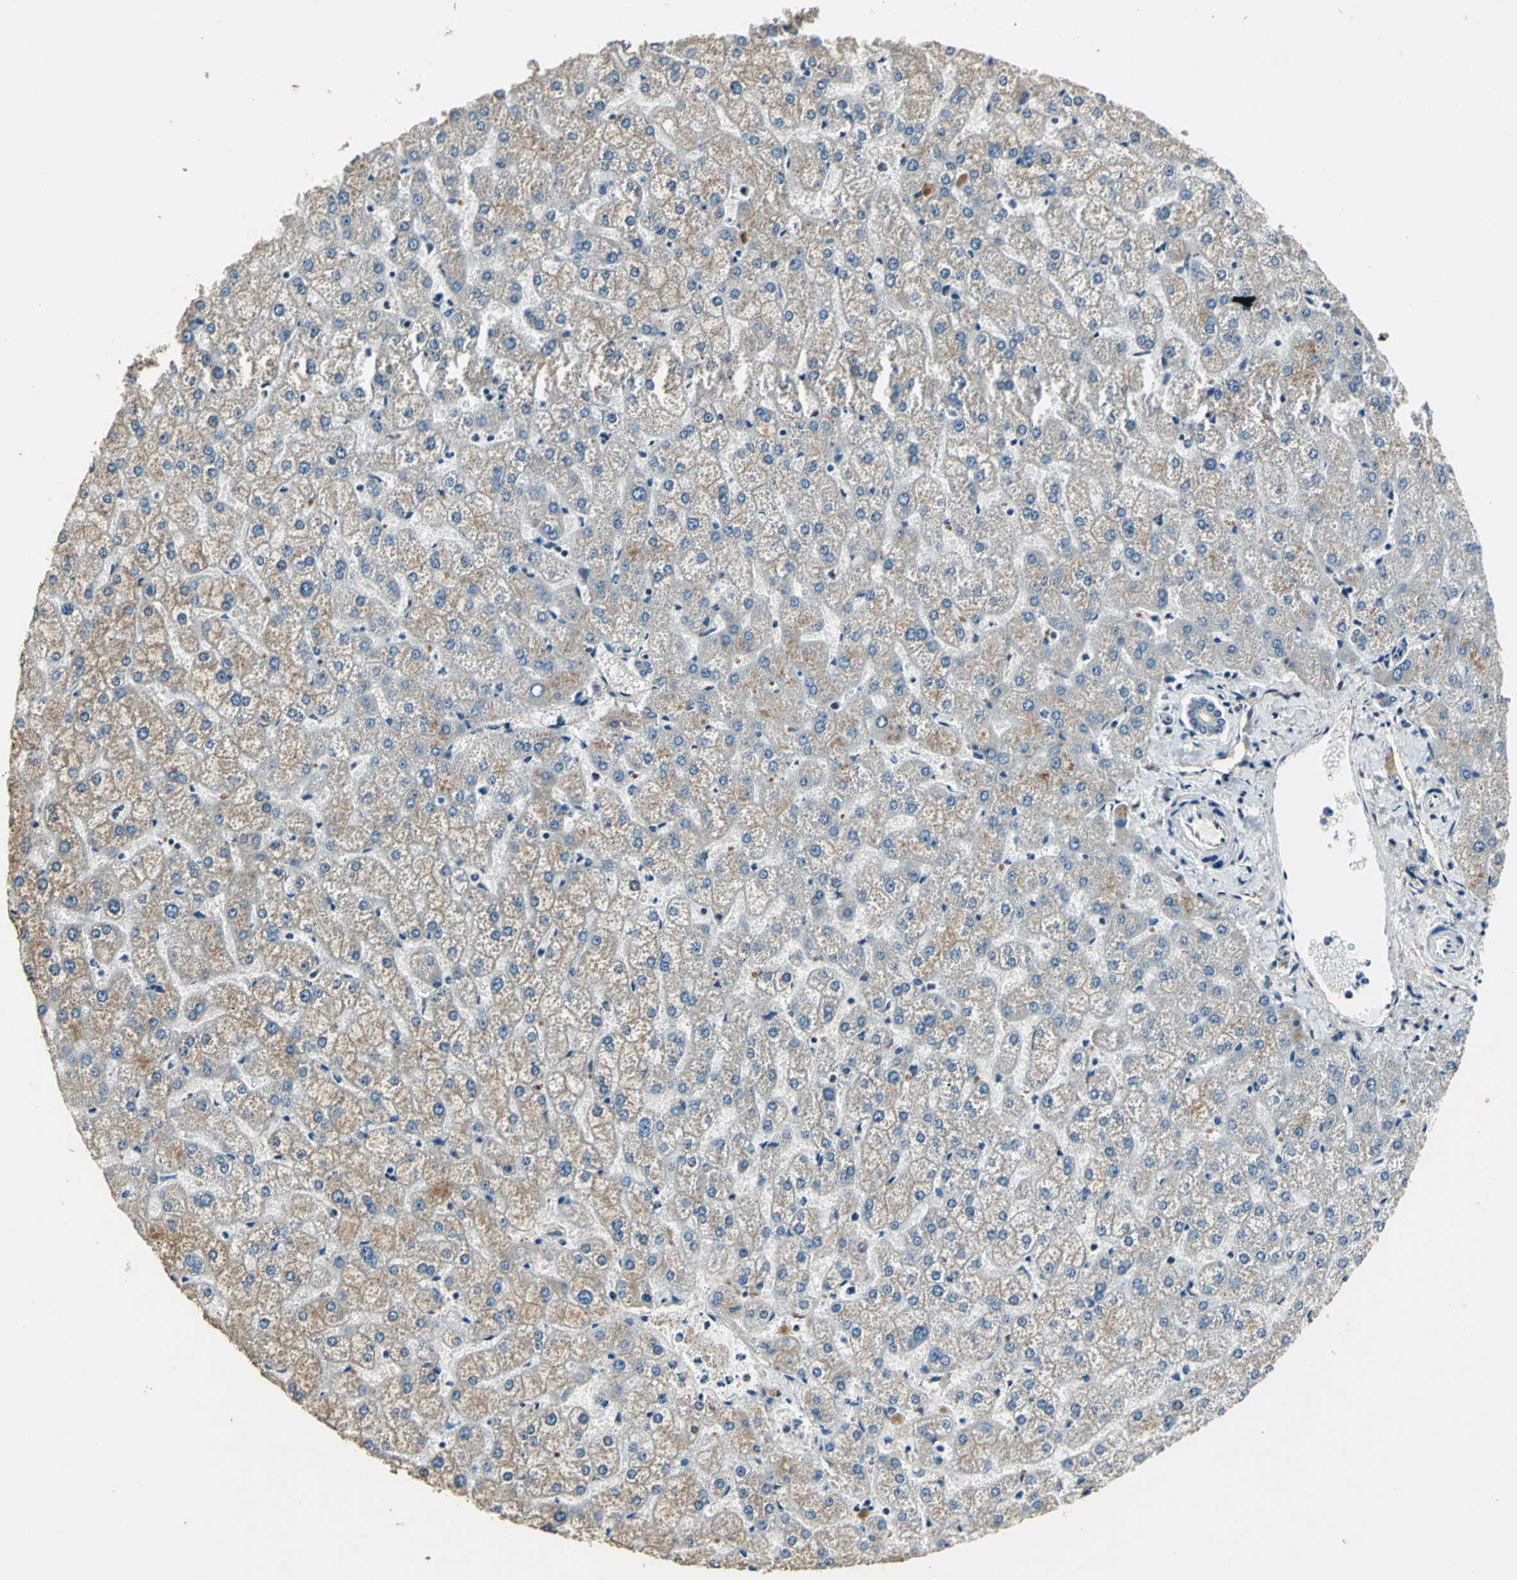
{"staining": {"intensity": "weak", "quantity": "25%-75%", "location": "cytoplasmic/membranous"}, "tissue": "liver", "cell_type": "Cholangiocytes", "image_type": "normal", "snomed": [{"axis": "morphology", "description": "Normal tissue, NOS"}, {"axis": "topography", "description": "Liver"}], "caption": "Weak cytoplasmic/membranous protein expression is appreciated in approximately 25%-75% of cholangiocytes in liver. The protein is stained brown, and the nuclei are stained in blue (DAB (3,3'-diaminobenzidine) IHC with brightfield microscopy, high magnification).", "gene": "BRIP1", "patient": {"sex": "female", "age": 32}}